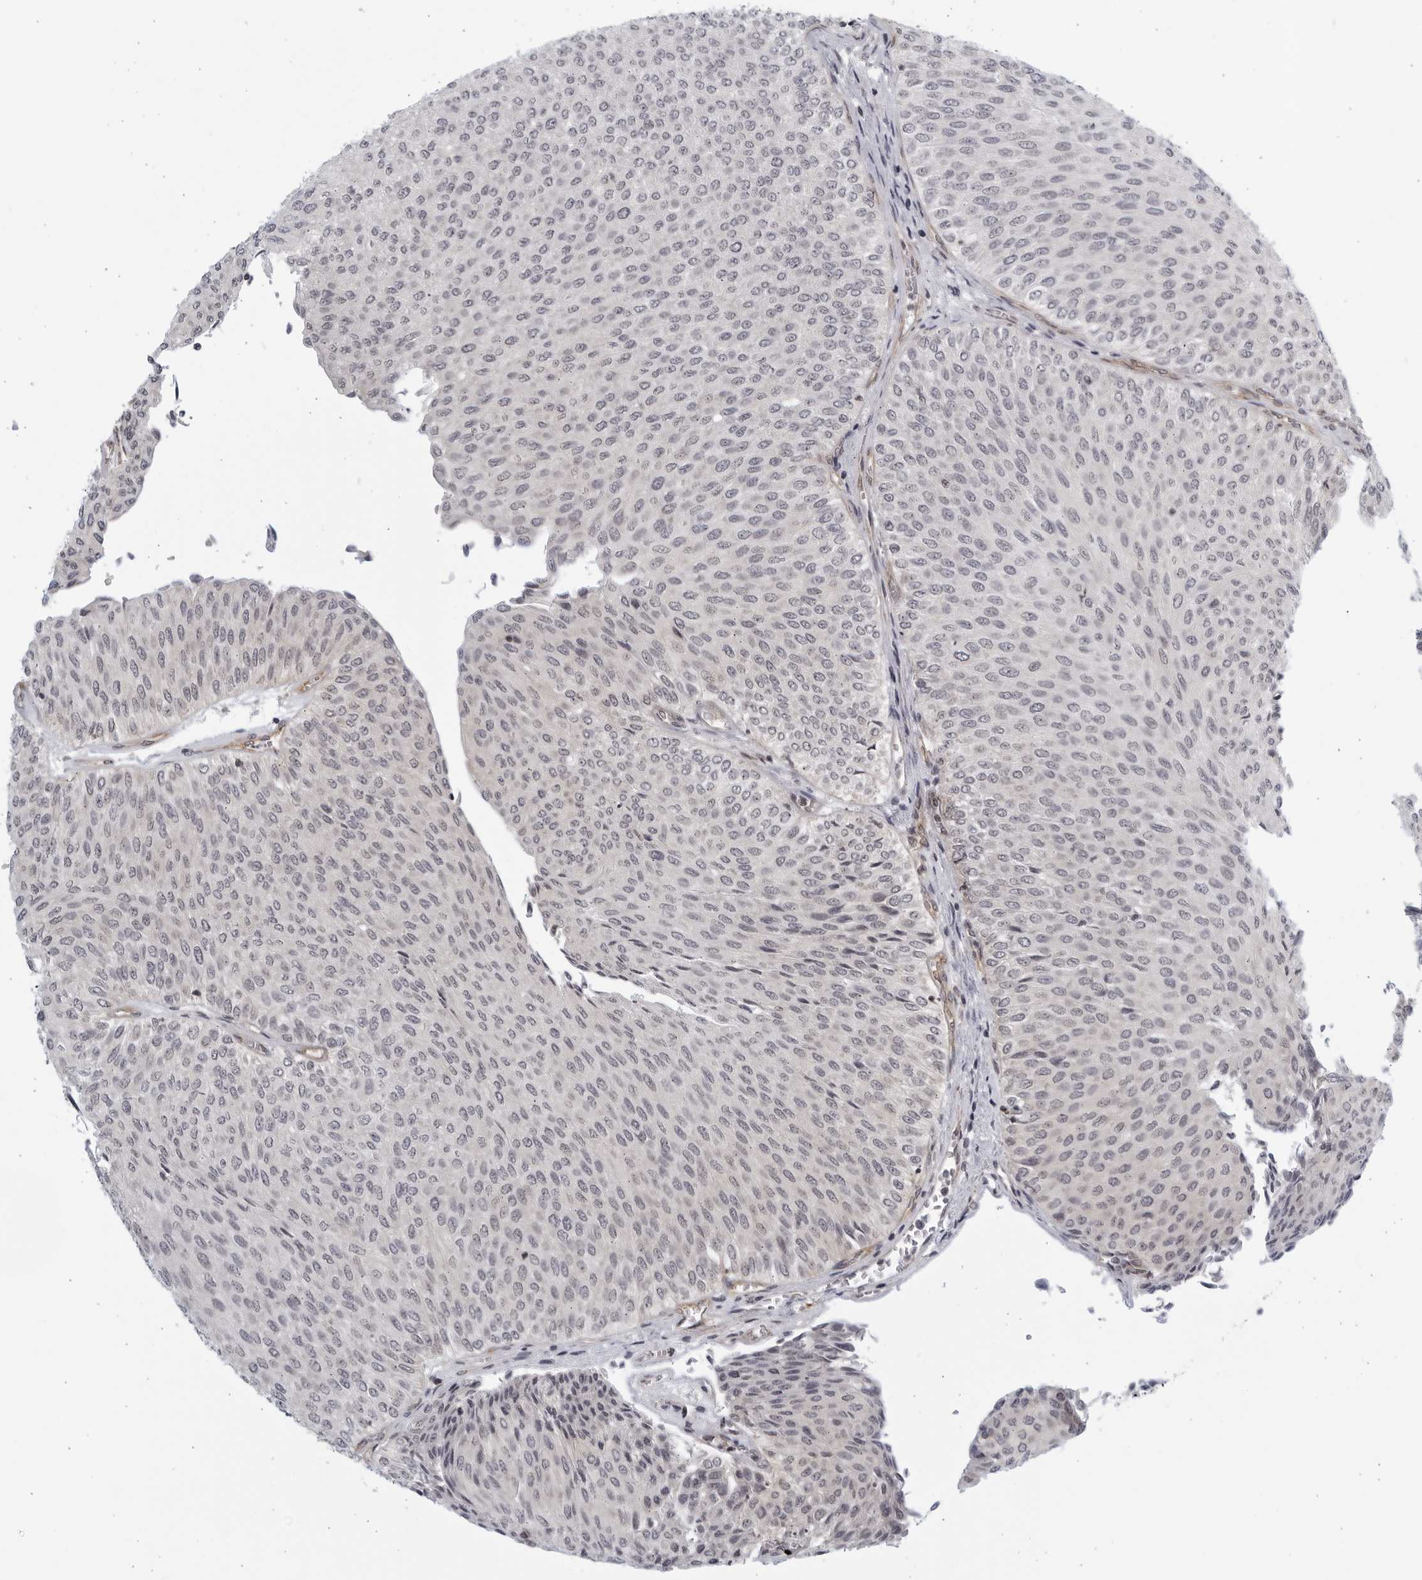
{"staining": {"intensity": "negative", "quantity": "none", "location": "none"}, "tissue": "urothelial cancer", "cell_type": "Tumor cells", "image_type": "cancer", "snomed": [{"axis": "morphology", "description": "Urothelial carcinoma, Low grade"}, {"axis": "topography", "description": "Urinary bladder"}], "caption": "Immunohistochemical staining of low-grade urothelial carcinoma displays no significant expression in tumor cells.", "gene": "SERTAD4", "patient": {"sex": "male", "age": 78}}